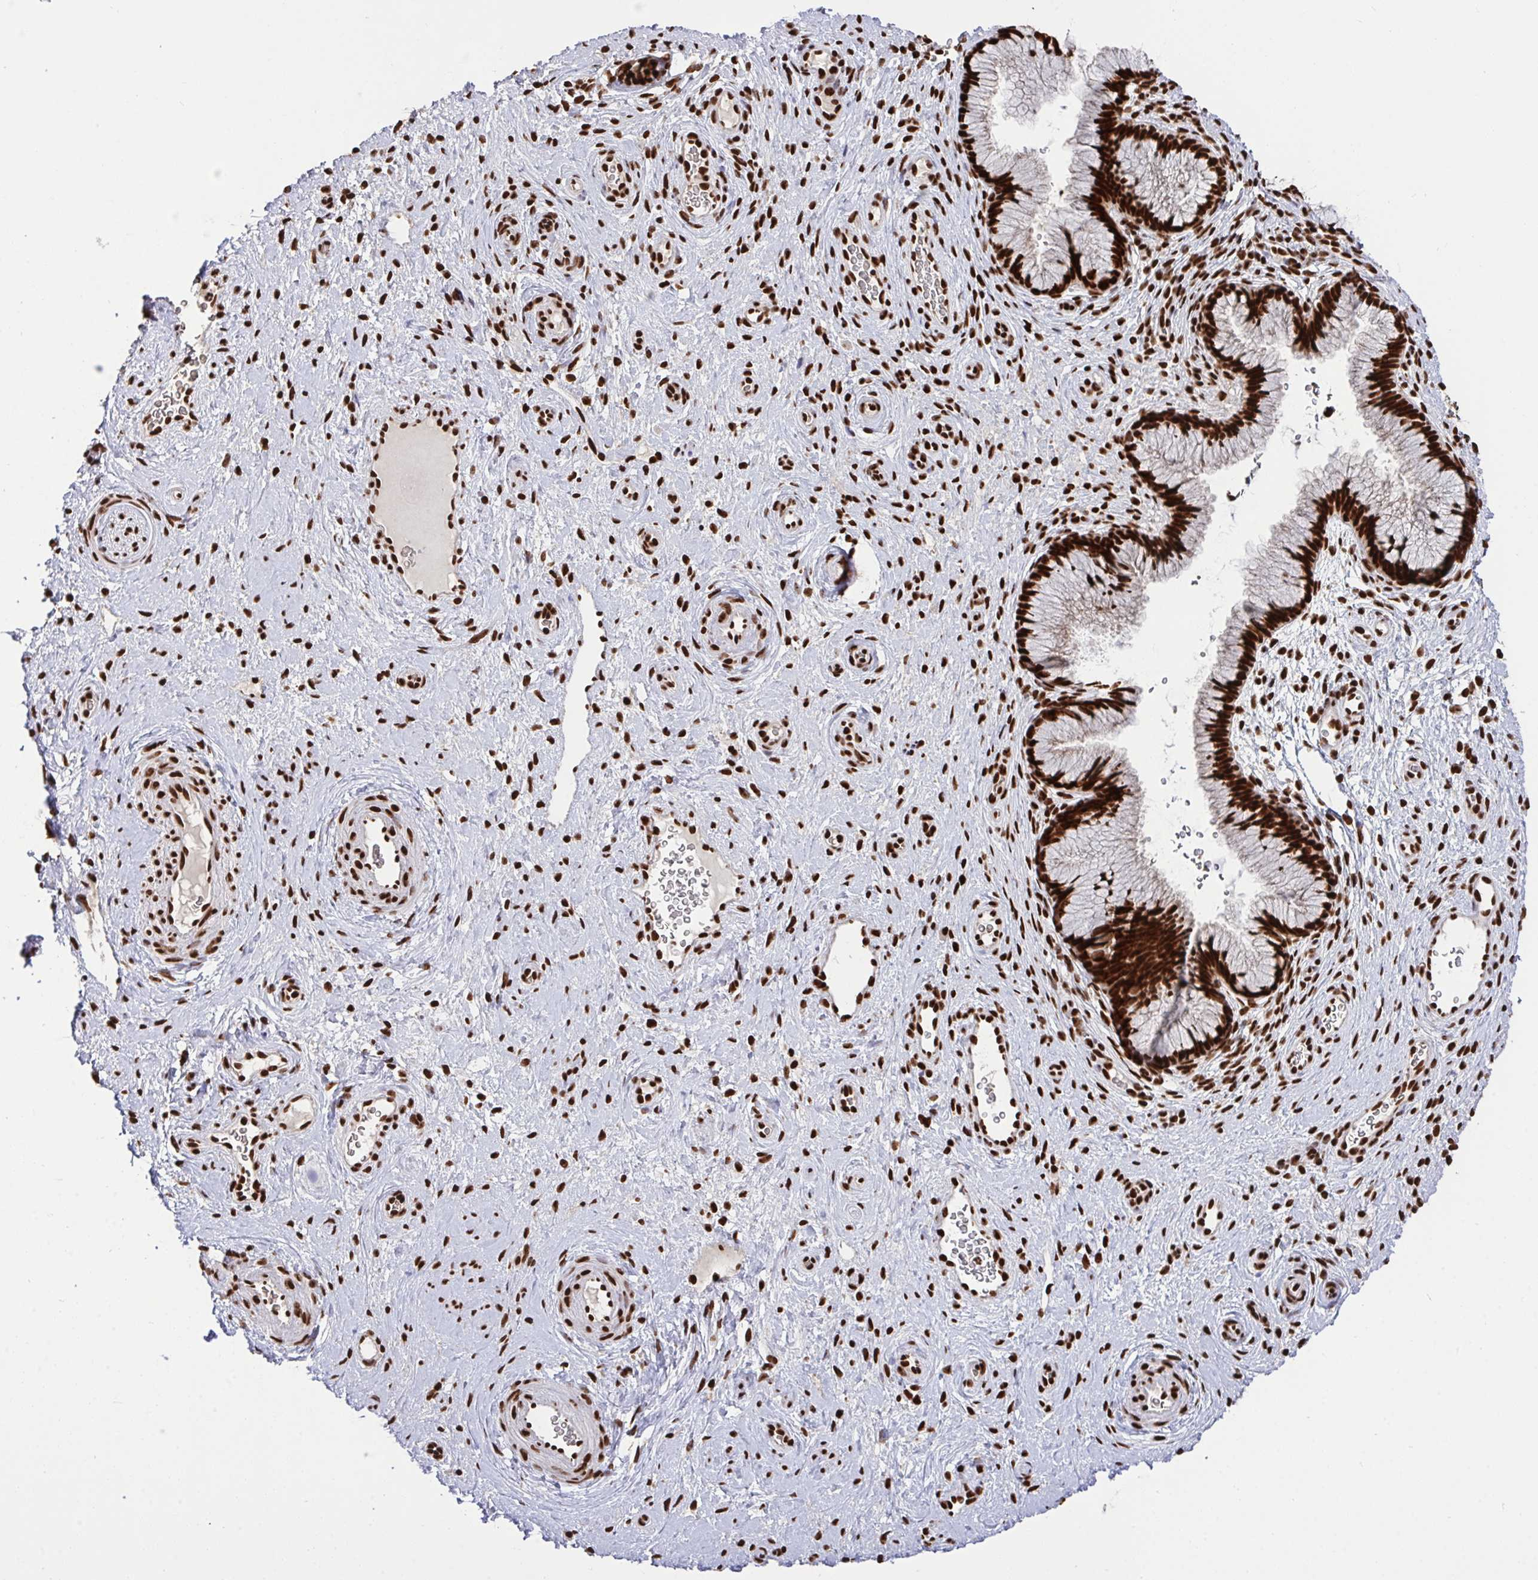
{"staining": {"intensity": "strong", "quantity": ">75%", "location": "nuclear"}, "tissue": "cervix", "cell_type": "Glandular cells", "image_type": "normal", "snomed": [{"axis": "morphology", "description": "Normal tissue, NOS"}, {"axis": "topography", "description": "Cervix"}], "caption": "An immunohistochemistry (IHC) image of unremarkable tissue is shown. Protein staining in brown shows strong nuclear positivity in cervix within glandular cells.", "gene": "ENSG00000268083", "patient": {"sex": "female", "age": 34}}